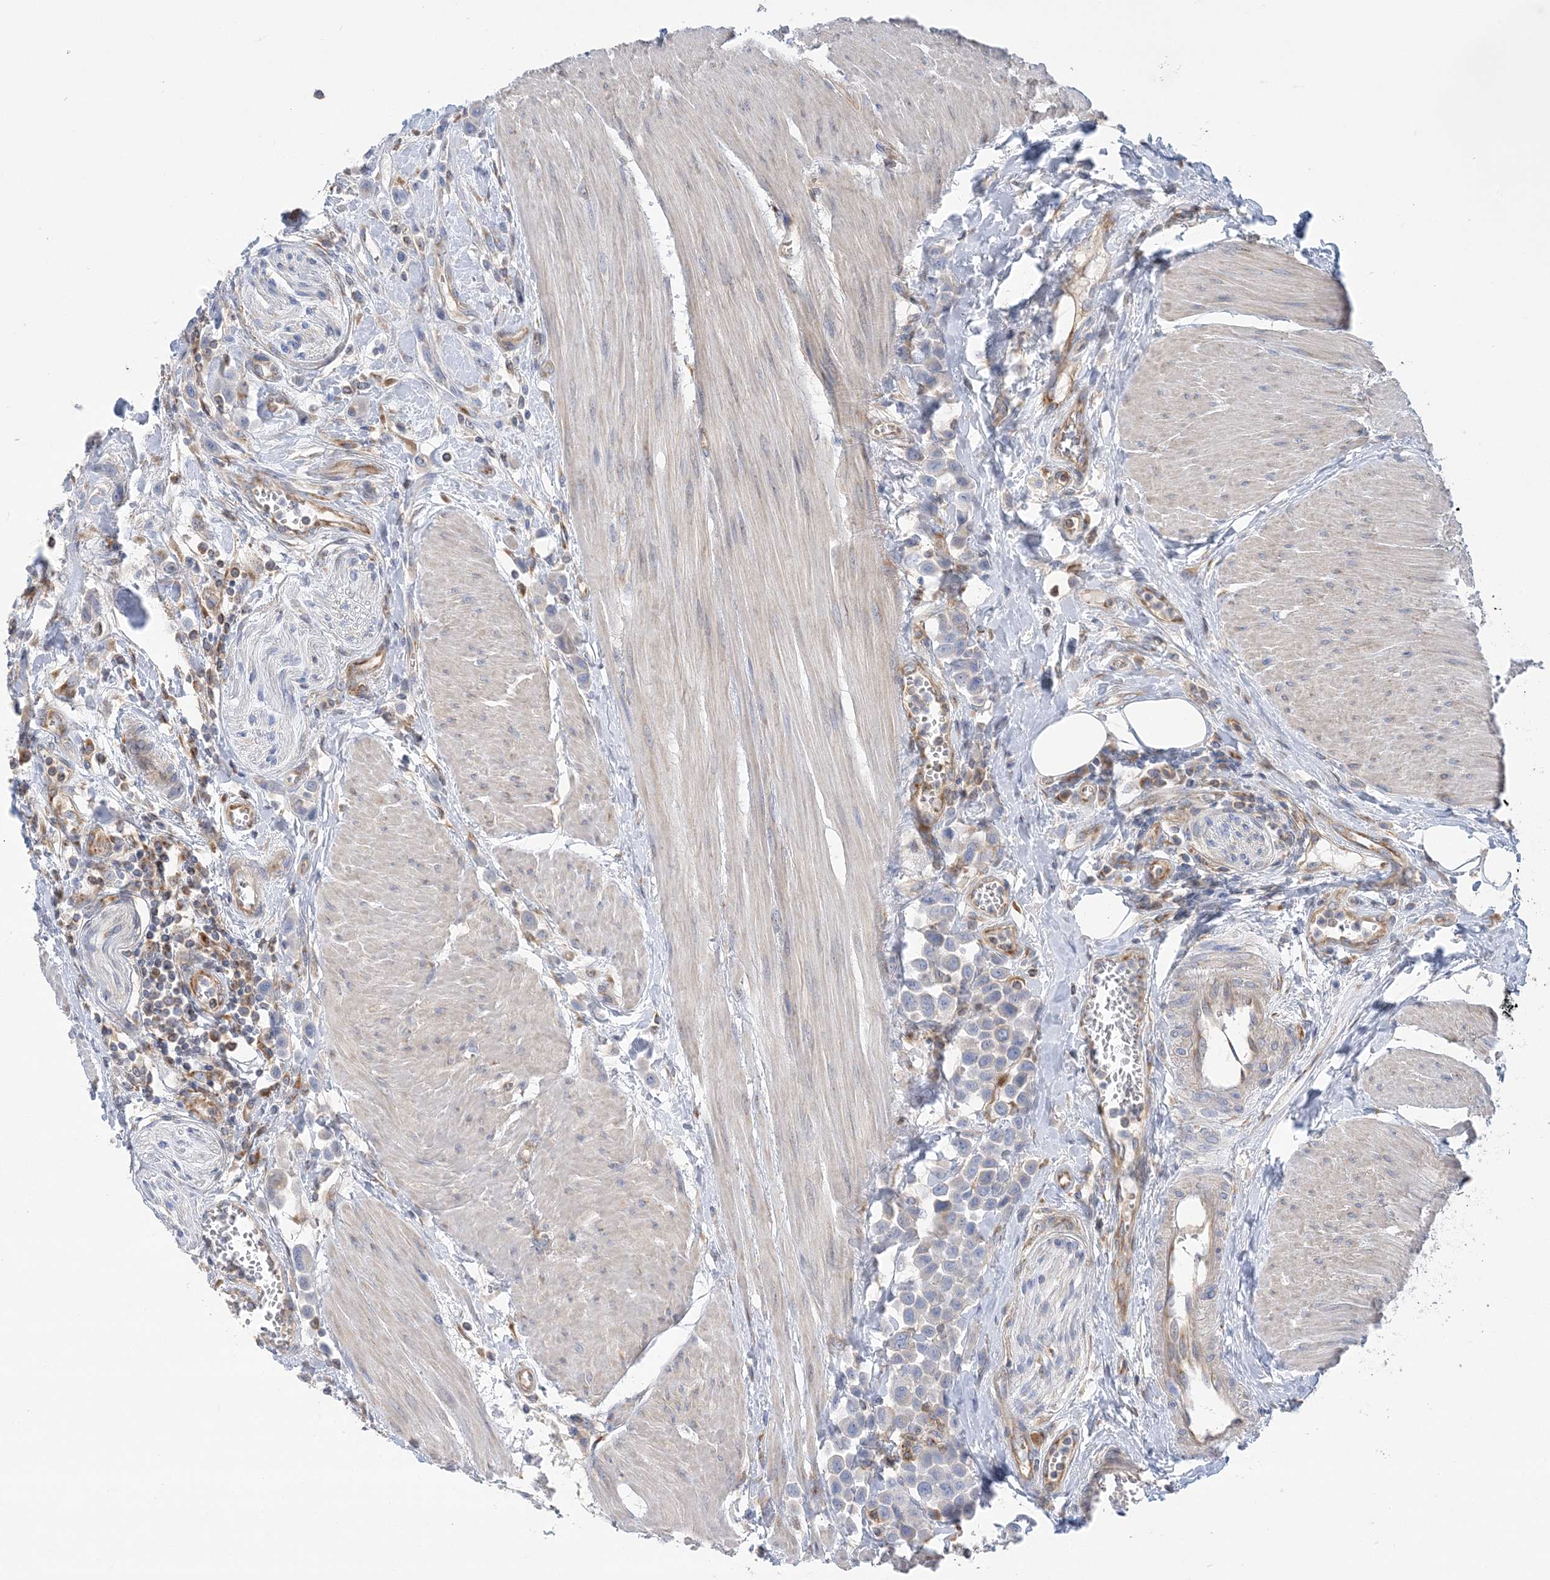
{"staining": {"intensity": "weak", "quantity": "<25%", "location": "cytoplasmic/membranous"}, "tissue": "urothelial cancer", "cell_type": "Tumor cells", "image_type": "cancer", "snomed": [{"axis": "morphology", "description": "Urothelial carcinoma, High grade"}, {"axis": "topography", "description": "Urinary bladder"}], "caption": "This is a photomicrograph of IHC staining of urothelial carcinoma (high-grade), which shows no positivity in tumor cells.", "gene": "FAM114A2", "patient": {"sex": "male", "age": 50}}